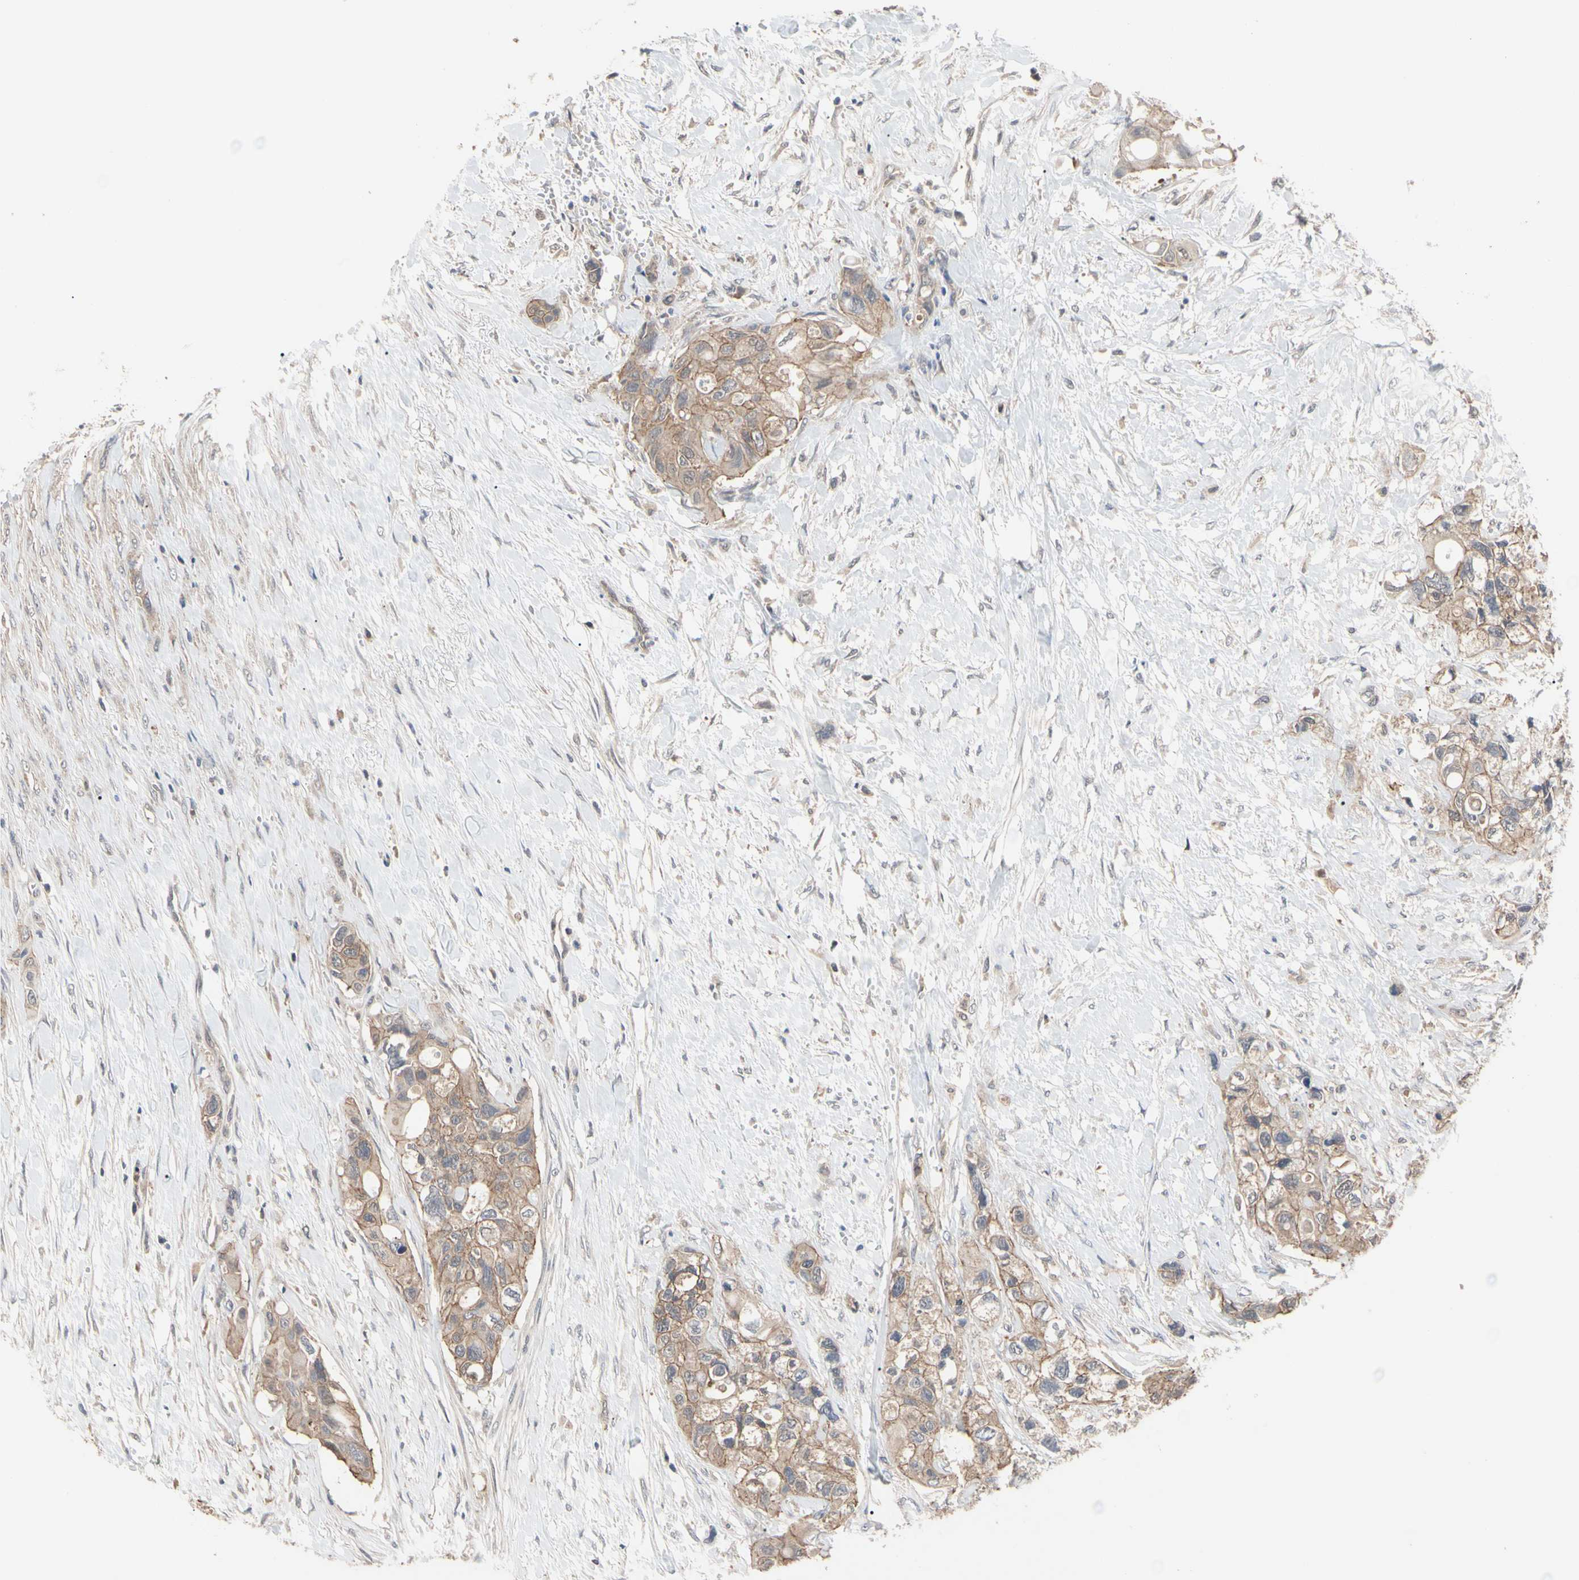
{"staining": {"intensity": "moderate", "quantity": ">75%", "location": "cytoplasmic/membranous"}, "tissue": "colorectal cancer", "cell_type": "Tumor cells", "image_type": "cancer", "snomed": [{"axis": "morphology", "description": "Adenocarcinoma, NOS"}, {"axis": "topography", "description": "Colon"}], "caption": "Moderate cytoplasmic/membranous expression for a protein is seen in about >75% of tumor cells of colorectal adenocarcinoma using immunohistochemistry (IHC).", "gene": "DPP8", "patient": {"sex": "female", "age": 57}}